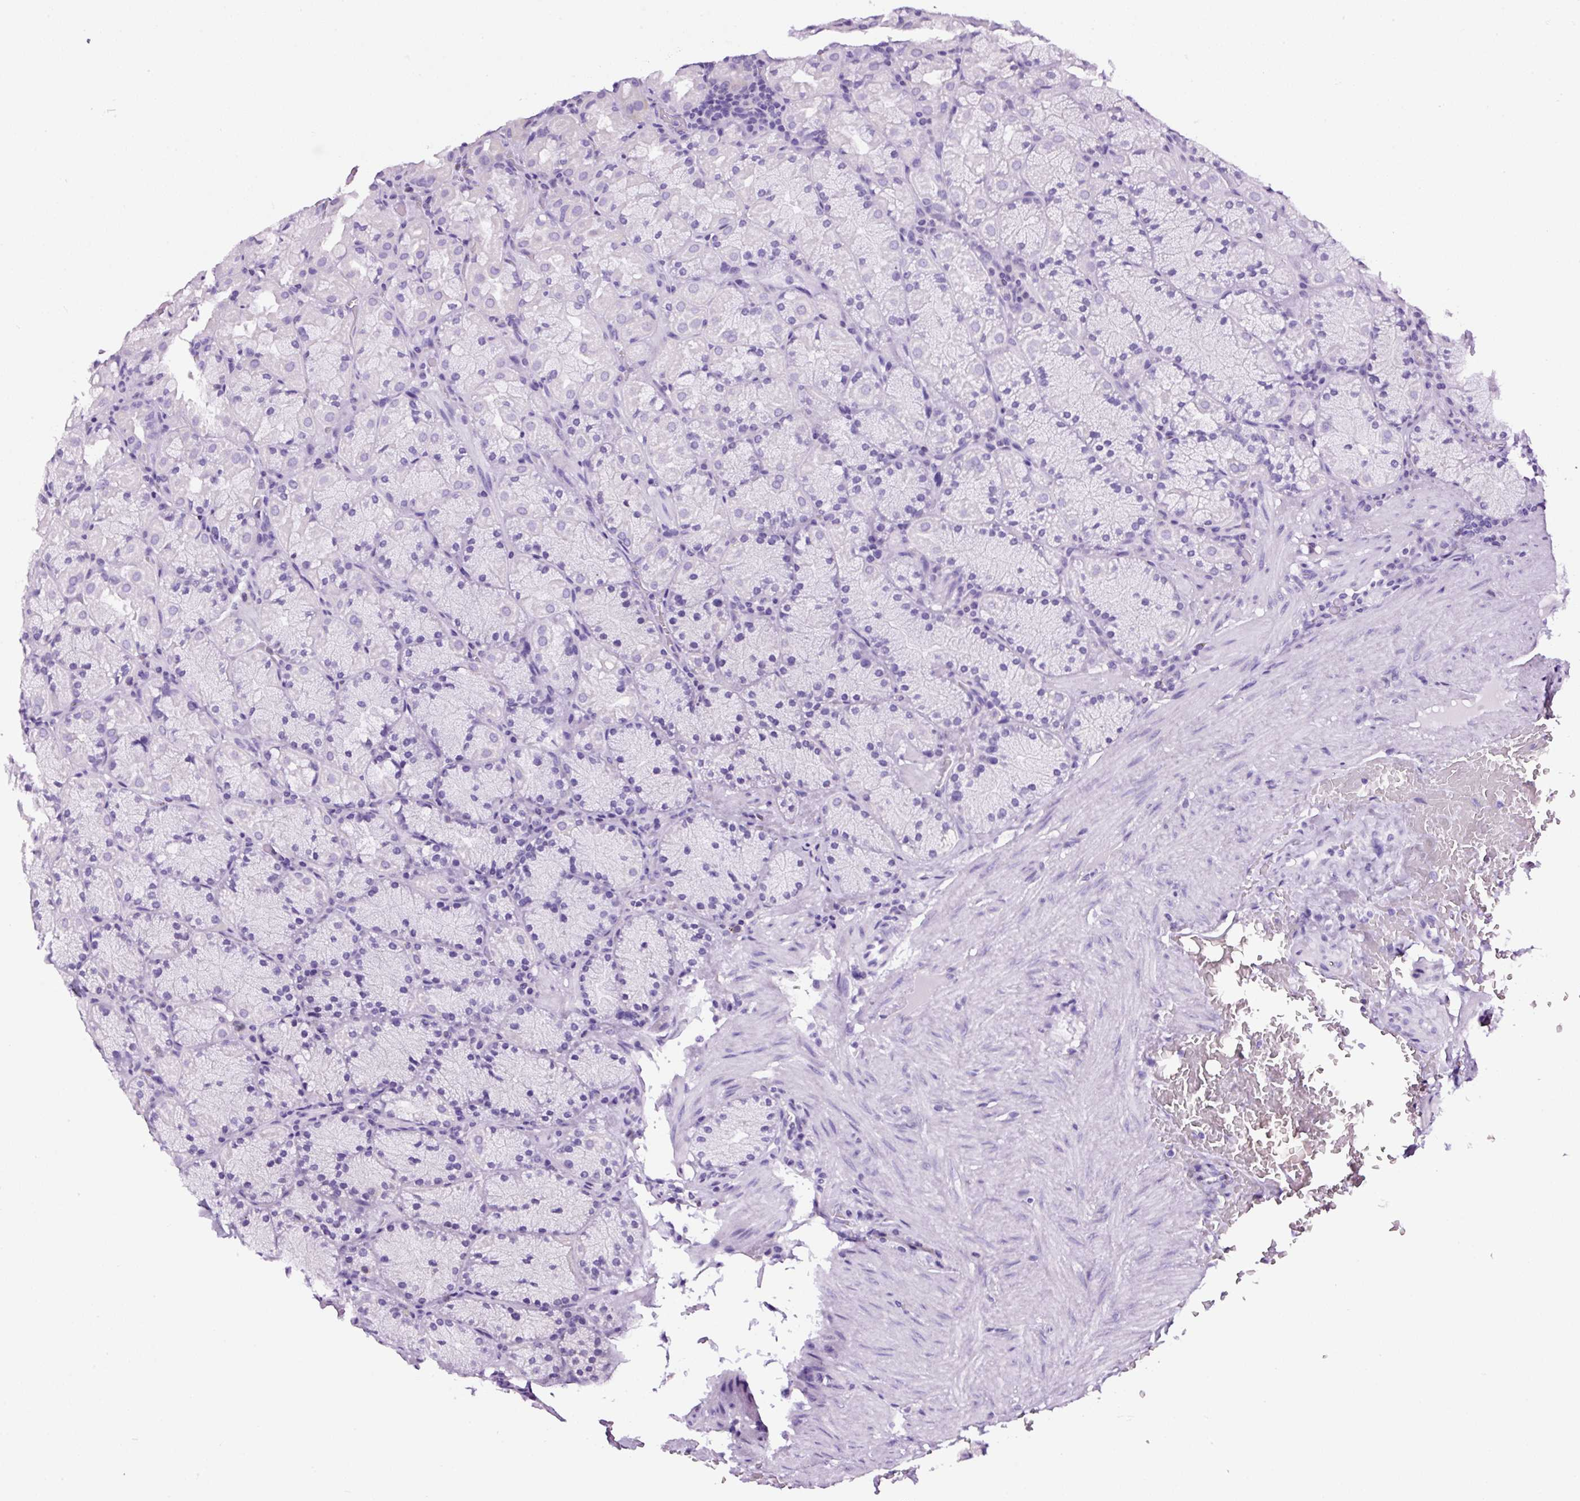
{"staining": {"intensity": "negative", "quantity": "none", "location": "none"}, "tissue": "stomach", "cell_type": "Glandular cells", "image_type": "normal", "snomed": [{"axis": "morphology", "description": "Normal tissue, NOS"}, {"axis": "topography", "description": "Stomach, upper"}, {"axis": "topography", "description": "Stomach, lower"}], "caption": "Glandular cells are negative for protein expression in unremarkable human stomach.", "gene": "TAFA3", "patient": {"sex": "male", "age": 80}}